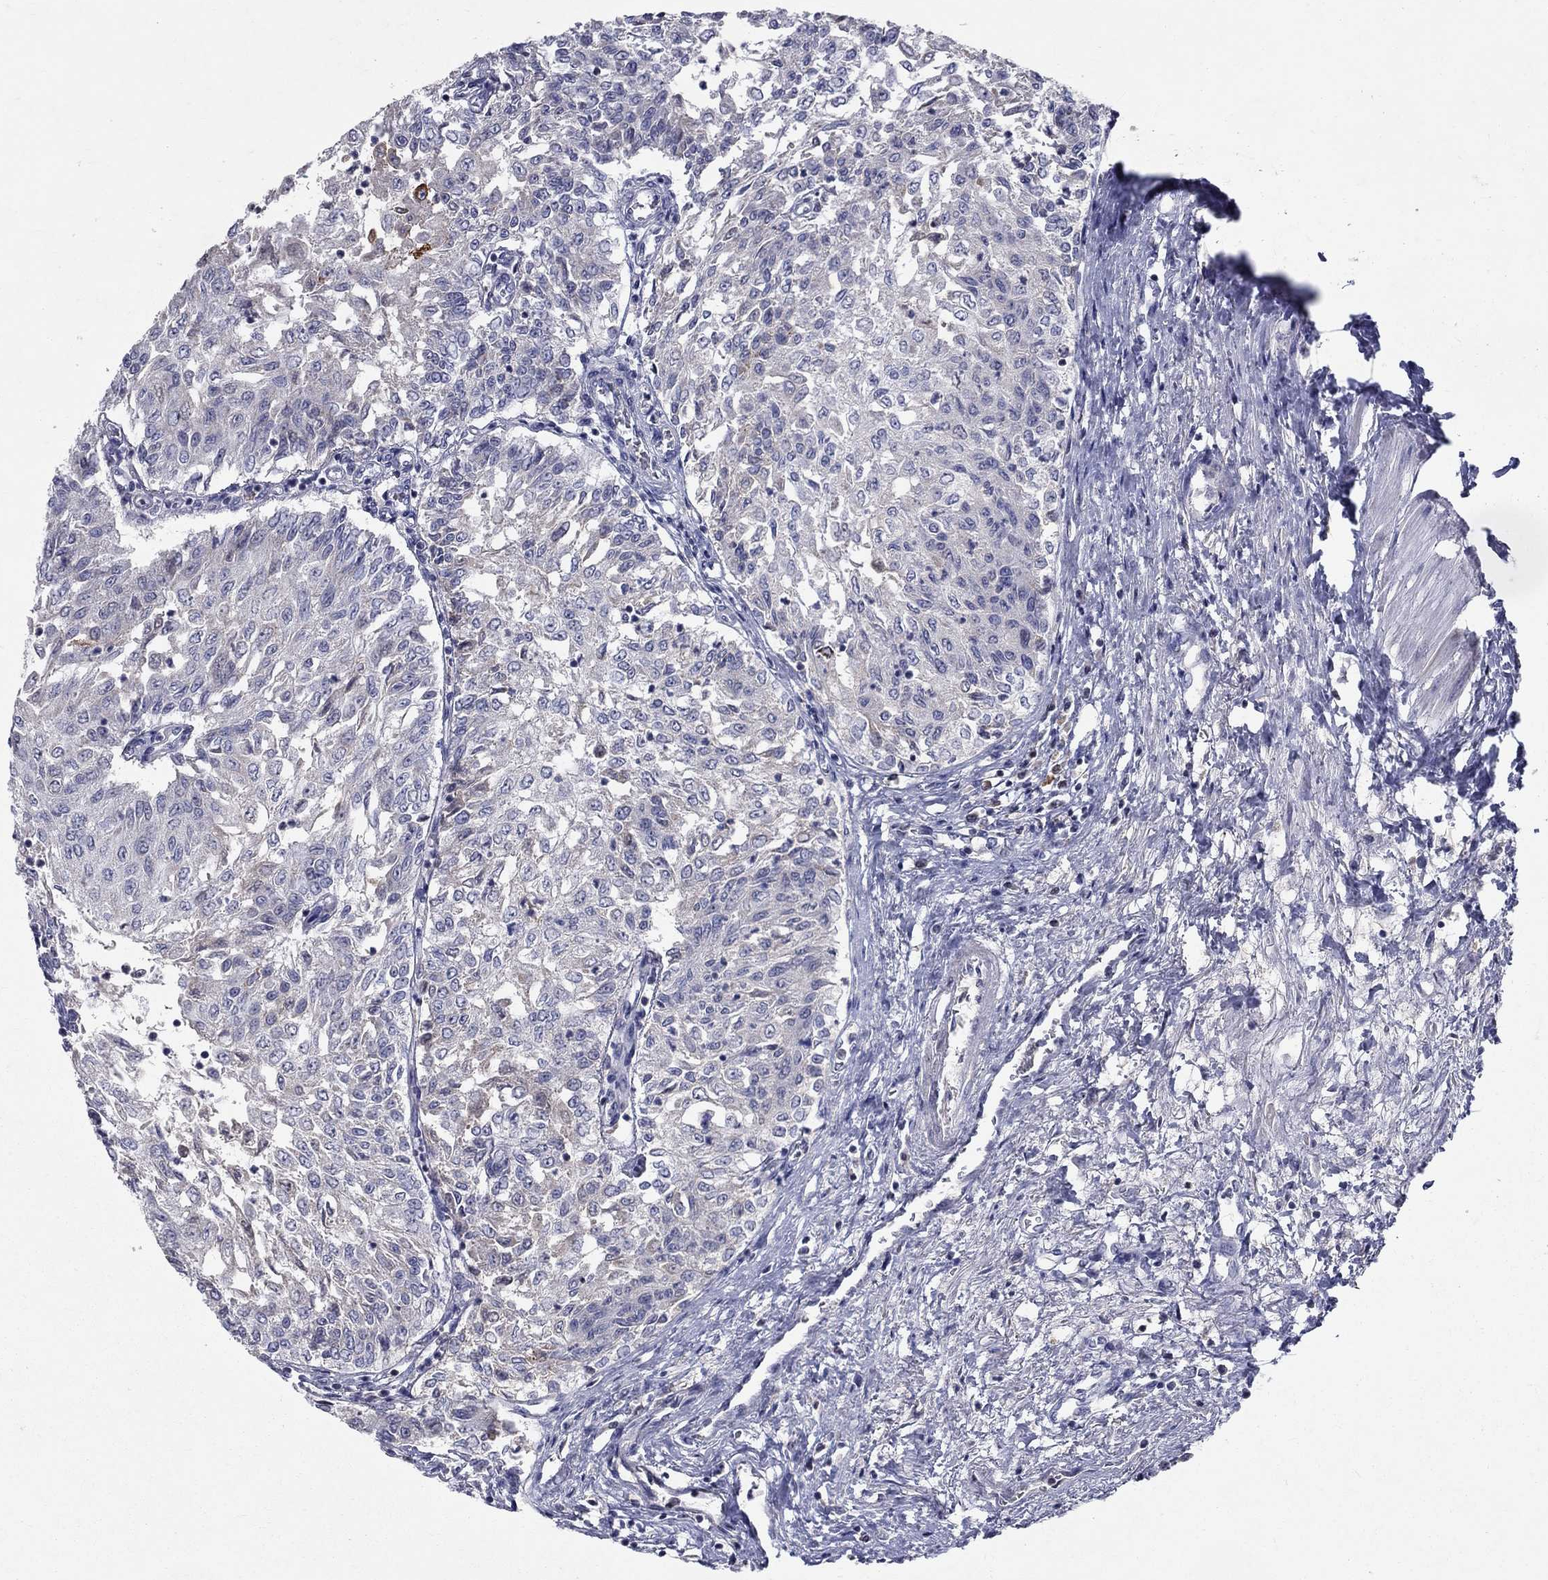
{"staining": {"intensity": "negative", "quantity": "none", "location": "none"}, "tissue": "urothelial cancer", "cell_type": "Tumor cells", "image_type": "cancer", "snomed": [{"axis": "morphology", "description": "Urothelial carcinoma, Low grade"}, {"axis": "topography", "description": "Urinary bladder"}], "caption": "A high-resolution histopathology image shows IHC staining of urothelial cancer, which demonstrates no significant expression in tumor cells.", "gene": "SLC4A10", "patient": {"sex": "male", "age": 78}}